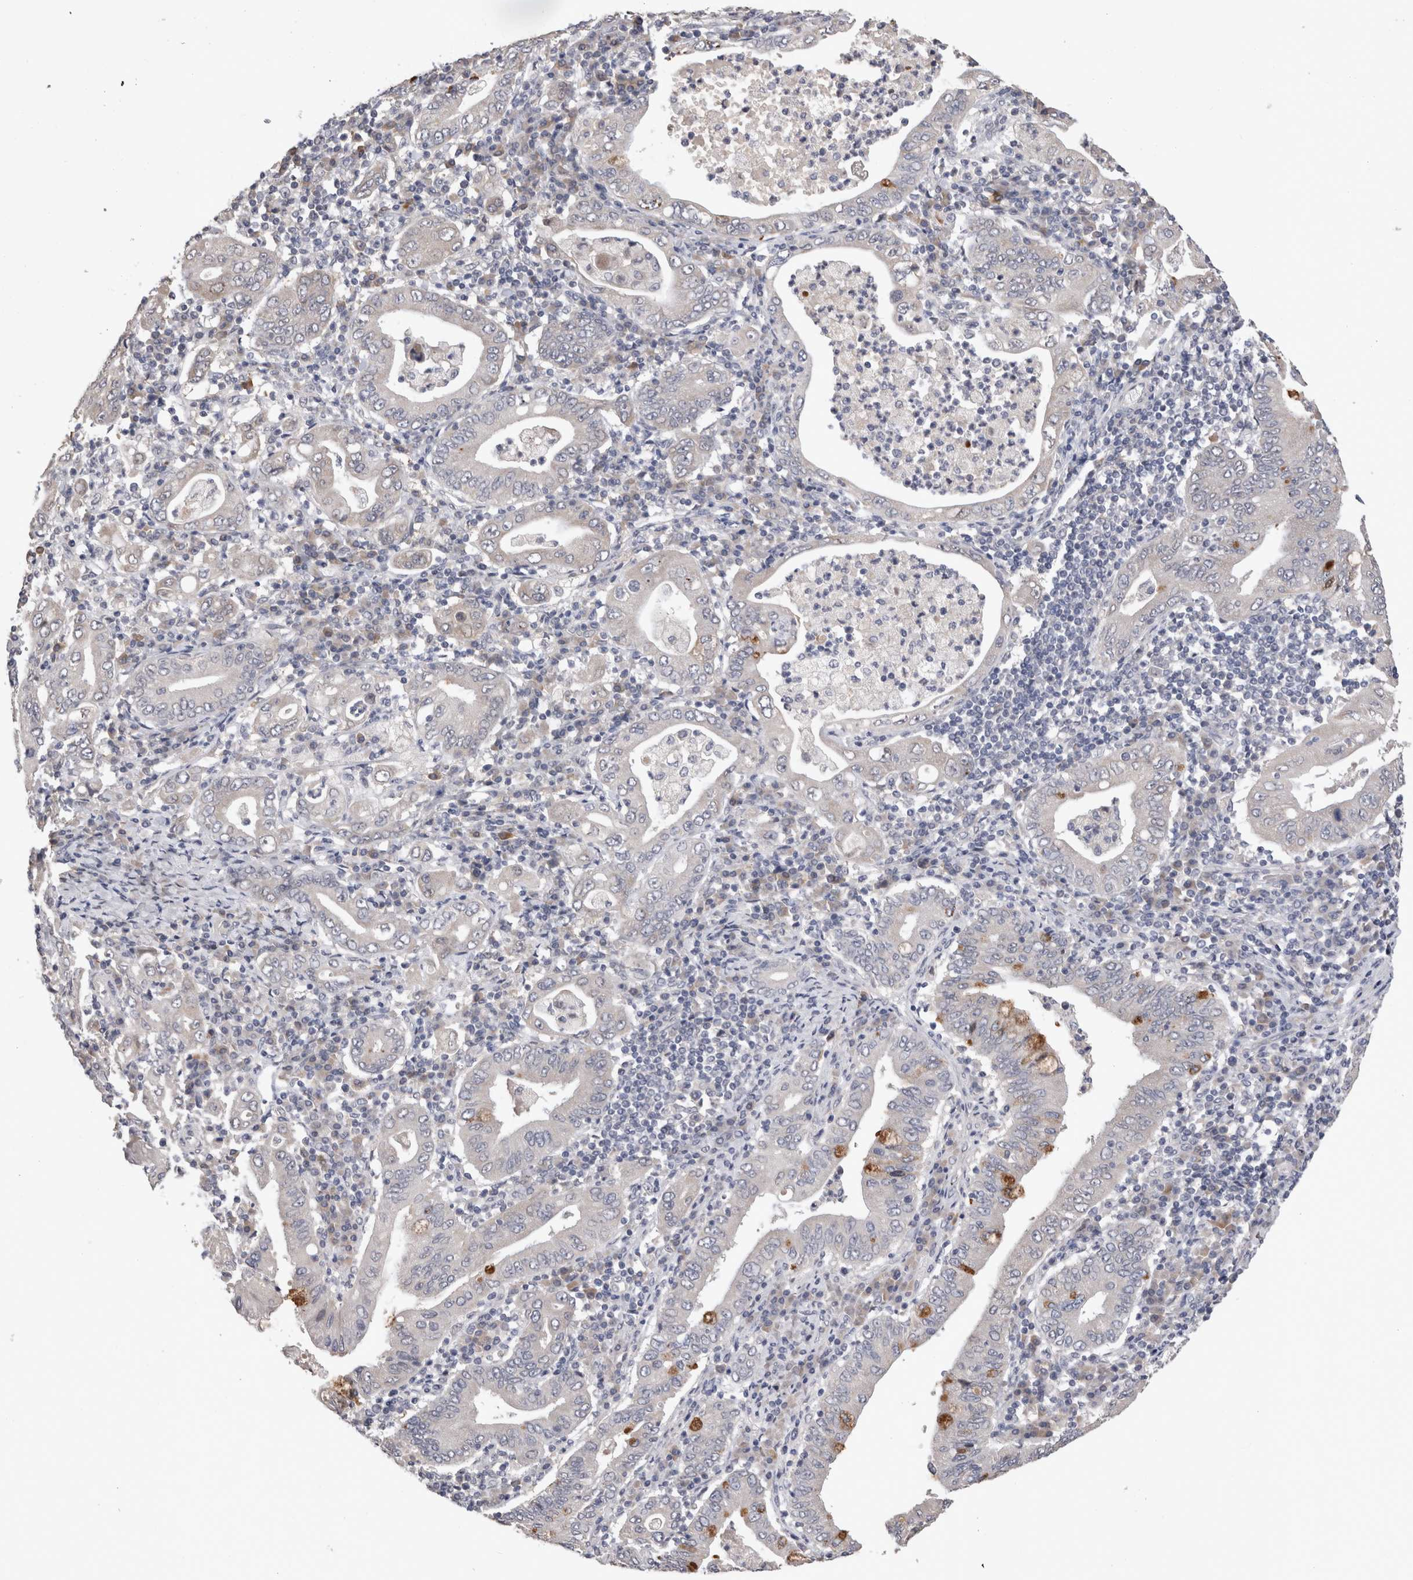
{"staining": {"intensity": "moderate", "quantity": "<25%", "location": "cytoplasmic/membranous"}, "tissue": "stomach cancer", "cell_type": "Tumor cells", "image_type": "cancer", "snomed": [{"axis": "morphology", "description": "Normal tissue, NOS"}, {"axis": "morphology", "description": "Adenocarcinoma, NOS"}, {"axis": "topography", "description": "Esophagus"}, {"axis": "topography", "description": "Stomach, upper"}, {"axis": "topography", "description": "Peripheral nerve tissue"}], "caption": "Moderate cytoplasmic/membranous staining for a protein is identified in about <25% of tumor cells of stomach adenocarcinoma using immunohistochemistry (IHC).", "gene": "CRYBG1", "patient": {"sex": "male", "age": 62}}